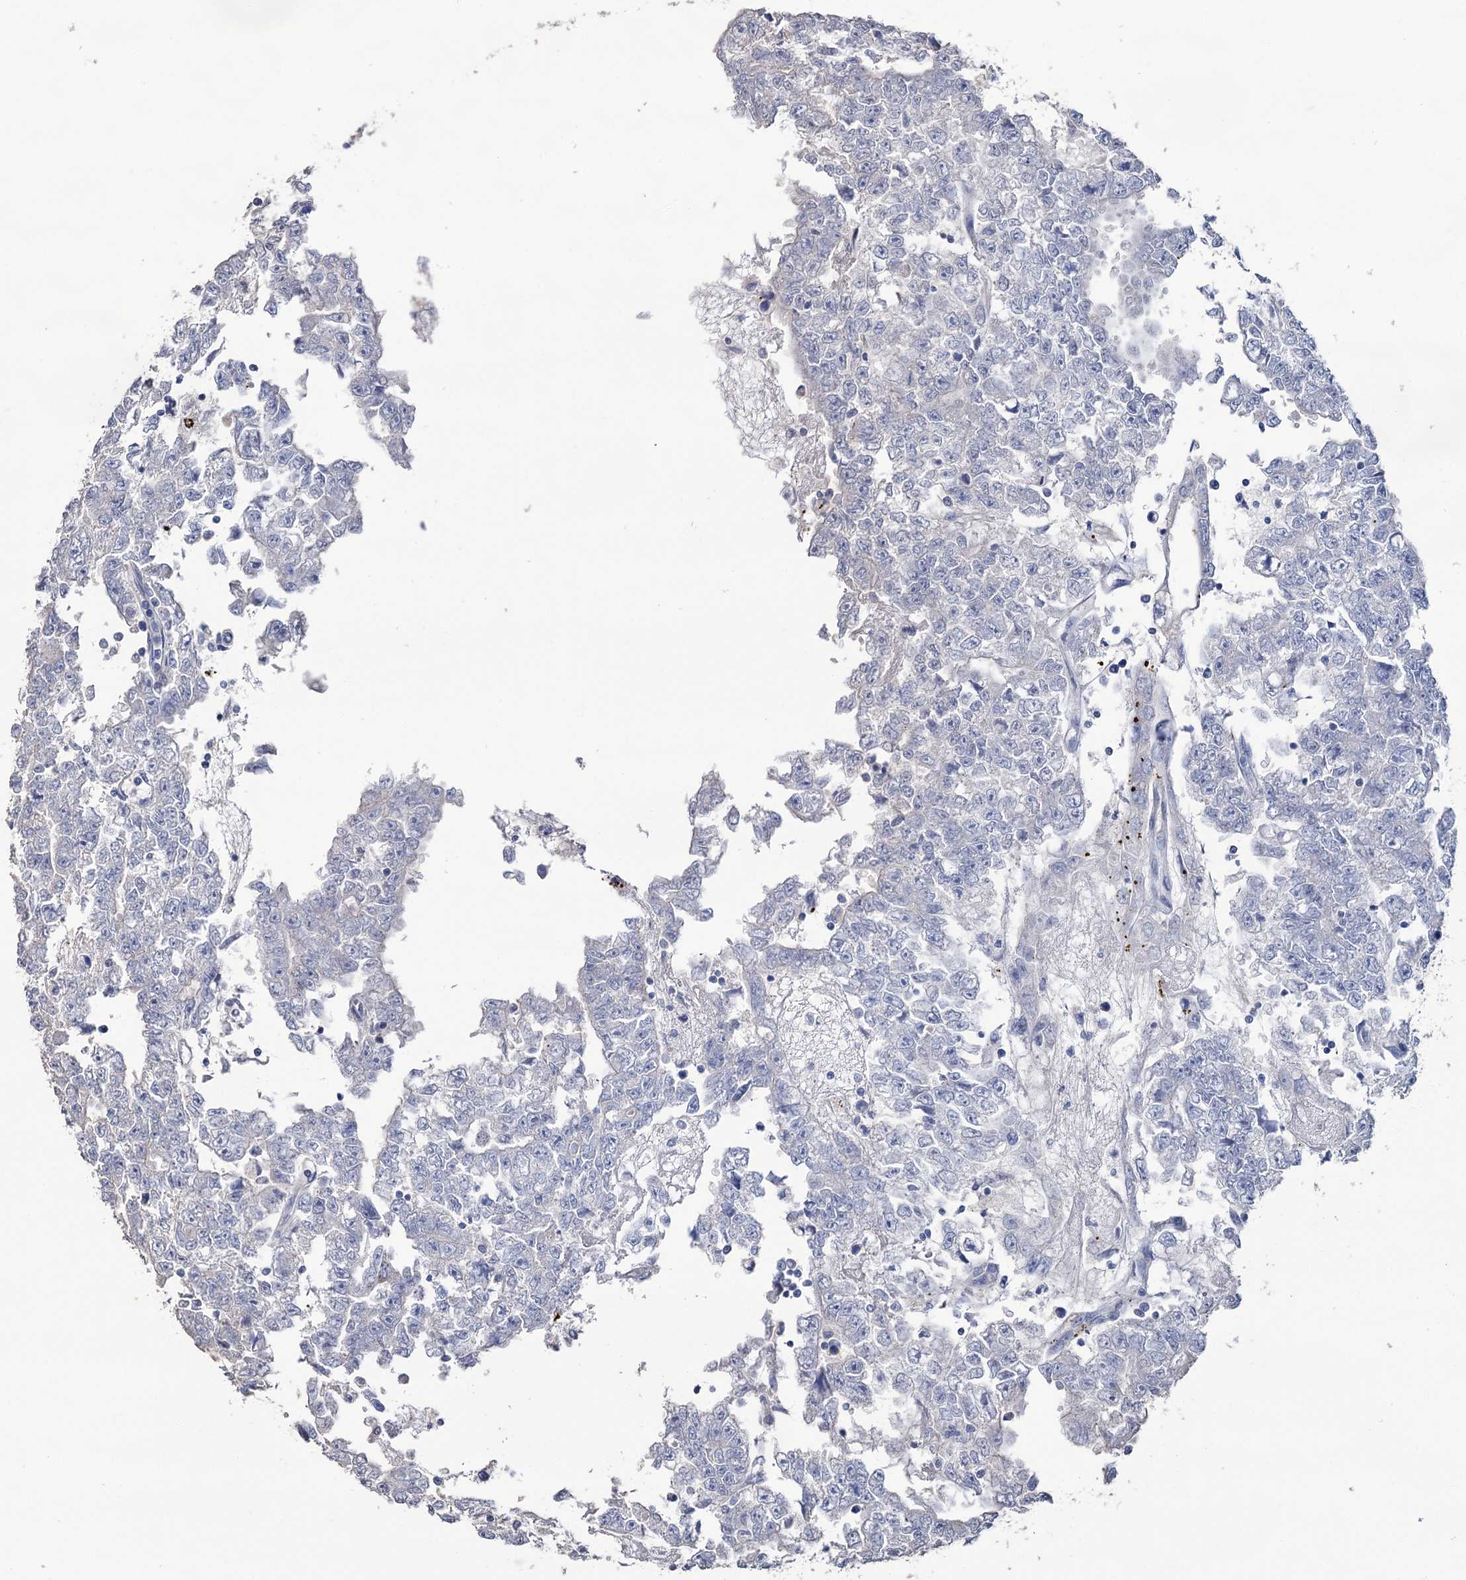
{"staining": {"intensity": "negative", "quantity": "none", "location": "none"}, "tissue": "testis cancer", "cell_type": "Tumor cells", "image_type": "cancer", "snomed": [{"axis": "morphology", "description": "Carcinoma, Embryonal, NOS"}, {"axis": "topography", "description": "Testis"}], "caption": "IHC image of neoplastic tissue: testis cancer stained with DAB exhibits no significant protein positivity in tumor cells.", "gene": "EPB41L5", "patient": {"sex": "male", "age": 25}}